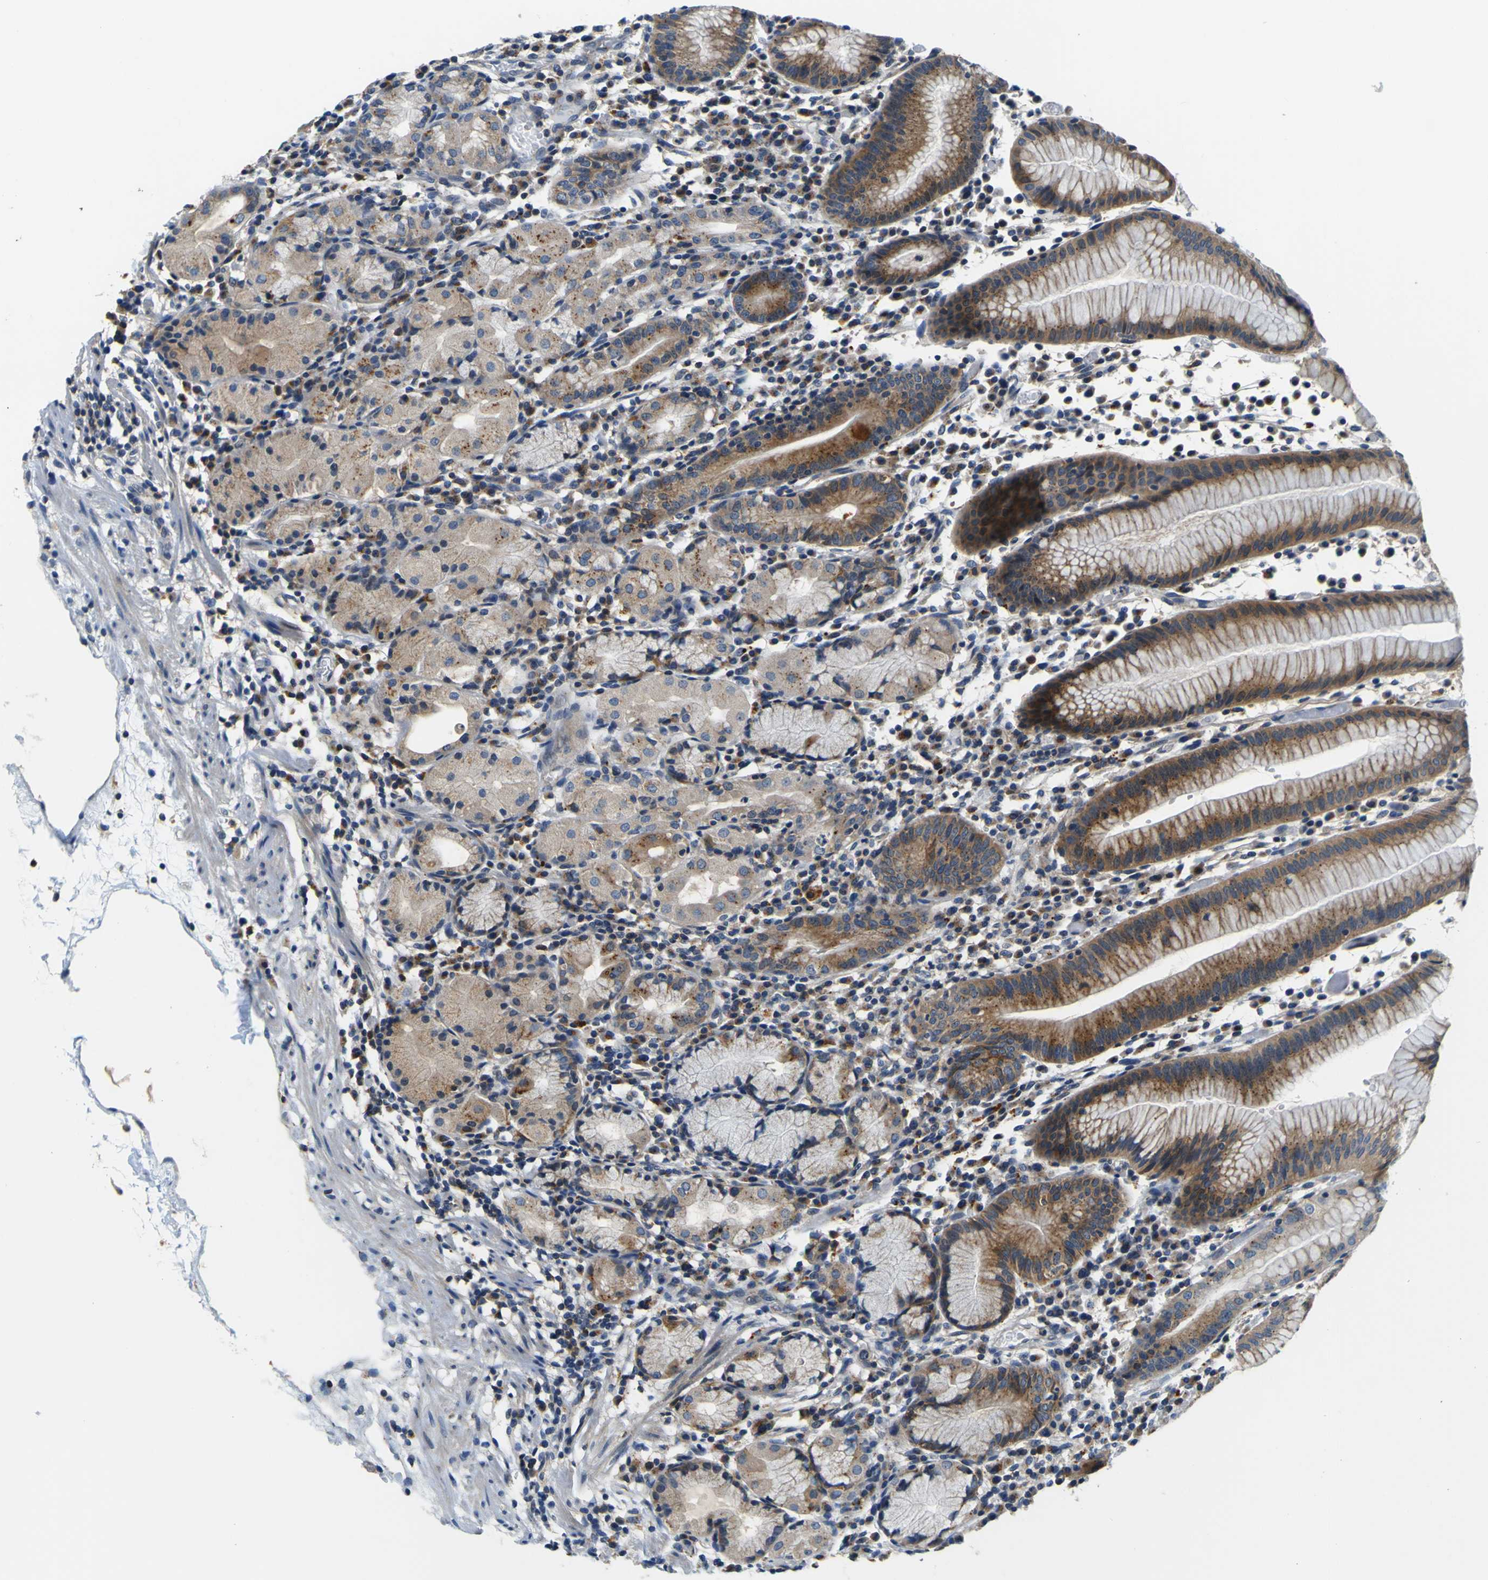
{"staining": {"intensity": "moderate", "quantity": ">75%", "location": "cytoplasmic/membranous"}, "tissue": "stomach", "cell_type": "Glandular cells", "image_type": "normal", "snomed": [{"axis": "morphology", "description": "Normal tissue, NOS"}, {"axis": "topography", "description": "Stomach"}, {"axis": "topography", "description": "Stomach, lower"}], "caption": "Brown immunohistochemical staining in unremarkable human stomach exhibits moderate cytoplasmic/membranous expression in approximately >75% of glandular cells. The protein of interest is shown in brown color, while the nuclei are stained blue.", "gene": "TNIK", "patient": {"sex": "female", "age": 75}}